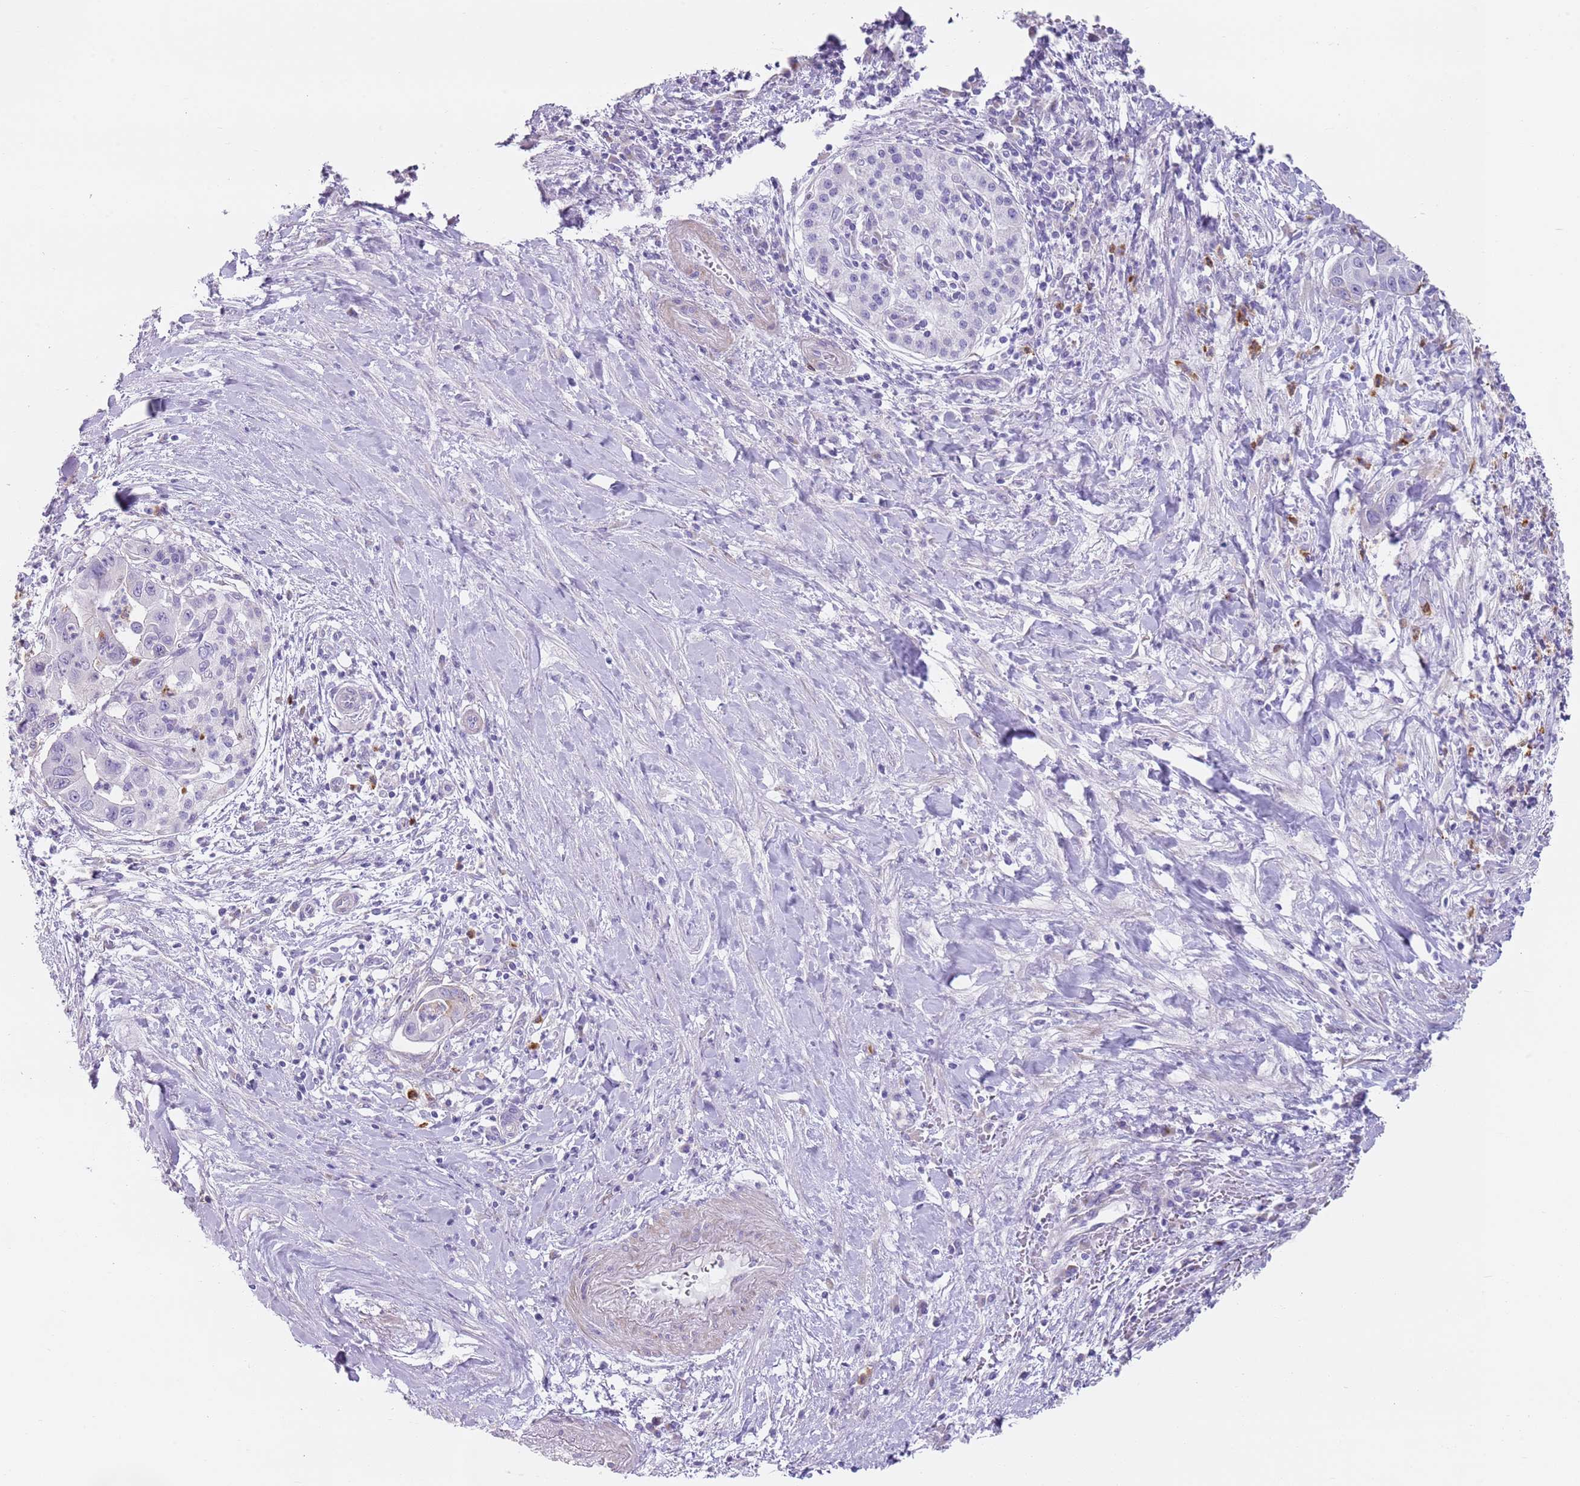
{"staining": {"intensity": "negative", "quantity": "none", "location": "none"}, "tissue": "pancreatic cancer", "cell_type": "Tumor cells", "image_type": "cancer", "snomed": [{"axis": "morphology", "description": "Adenocarcinoma, NOS"}, {"axis": "topography", "description": "Pancreas"}], "caption": "High magnification brightfield microscopy of adenocarcinoma (pancreatic) stained with DAB (3,3'-diaminobenzidine) (brown) and counterstained with hematoxylin (blue): tumor cells show no significant positivity.", "gene": "CD177", "patient": {"sex": "male", "age": 73}}